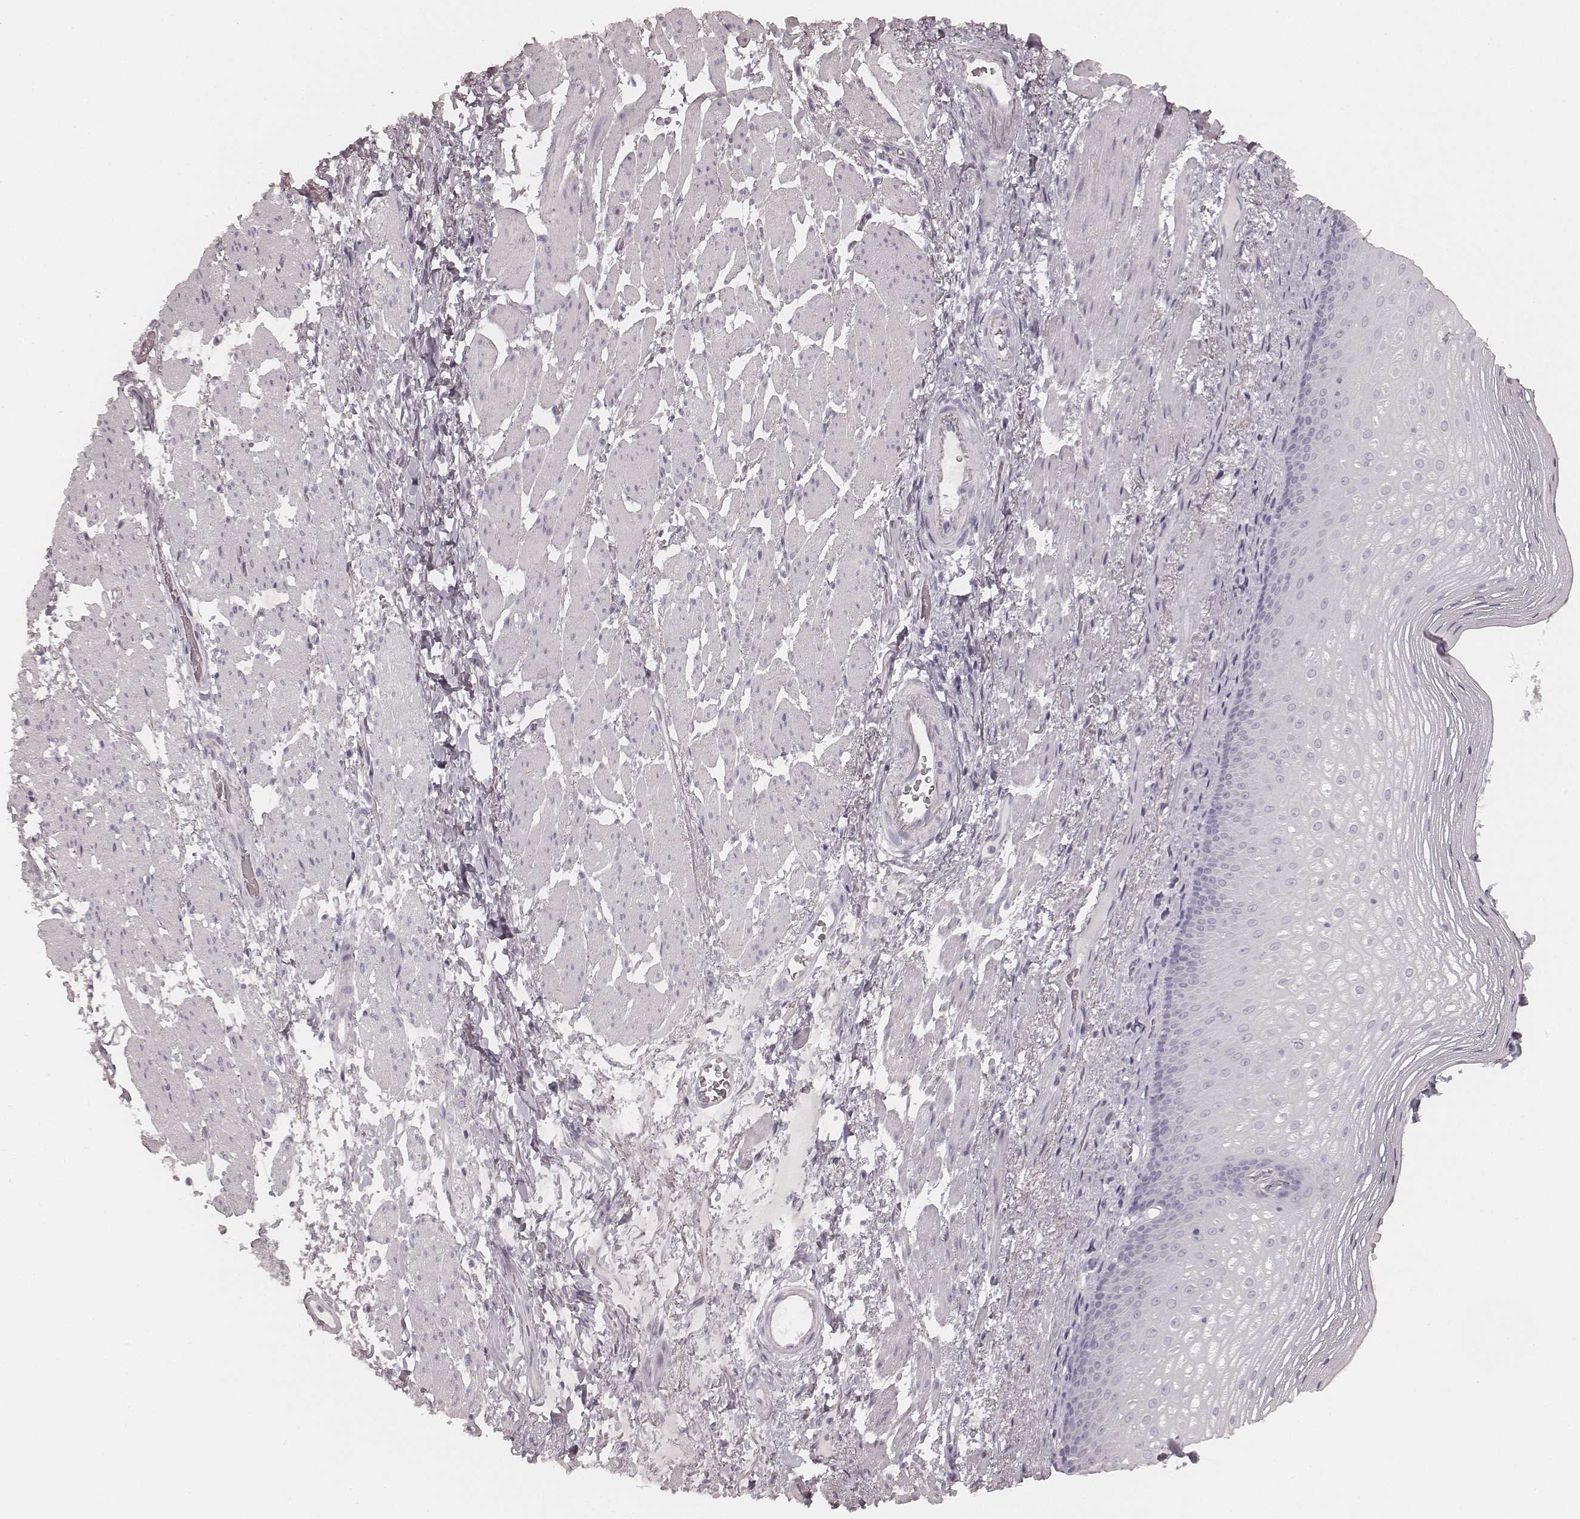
{"staining": {"intensity": "negative", "quantity": "none", "location": "none"}, "tissue": "esophagus", "cell_type": "Squamous epithelial cells", "image_type": "normal", "snomed": [{"axis": "morphology", "description": "Normal tissue, NOS"}, {"axis": "topography", "description": "Esophagus"}], "caption": "A high-resolution histopathology image shows immunohistochemistry staining of normal esophagus, which demonstrates no significant positivity in squamous epithelial cells. The staining was performed using DAB to visualize the protein expression in brown, while the nuclei were stained in blue with hematoxylin (Magnification: 20x).", "gene": "KRT72", "patient": {"sex": "male", "age": 76}}